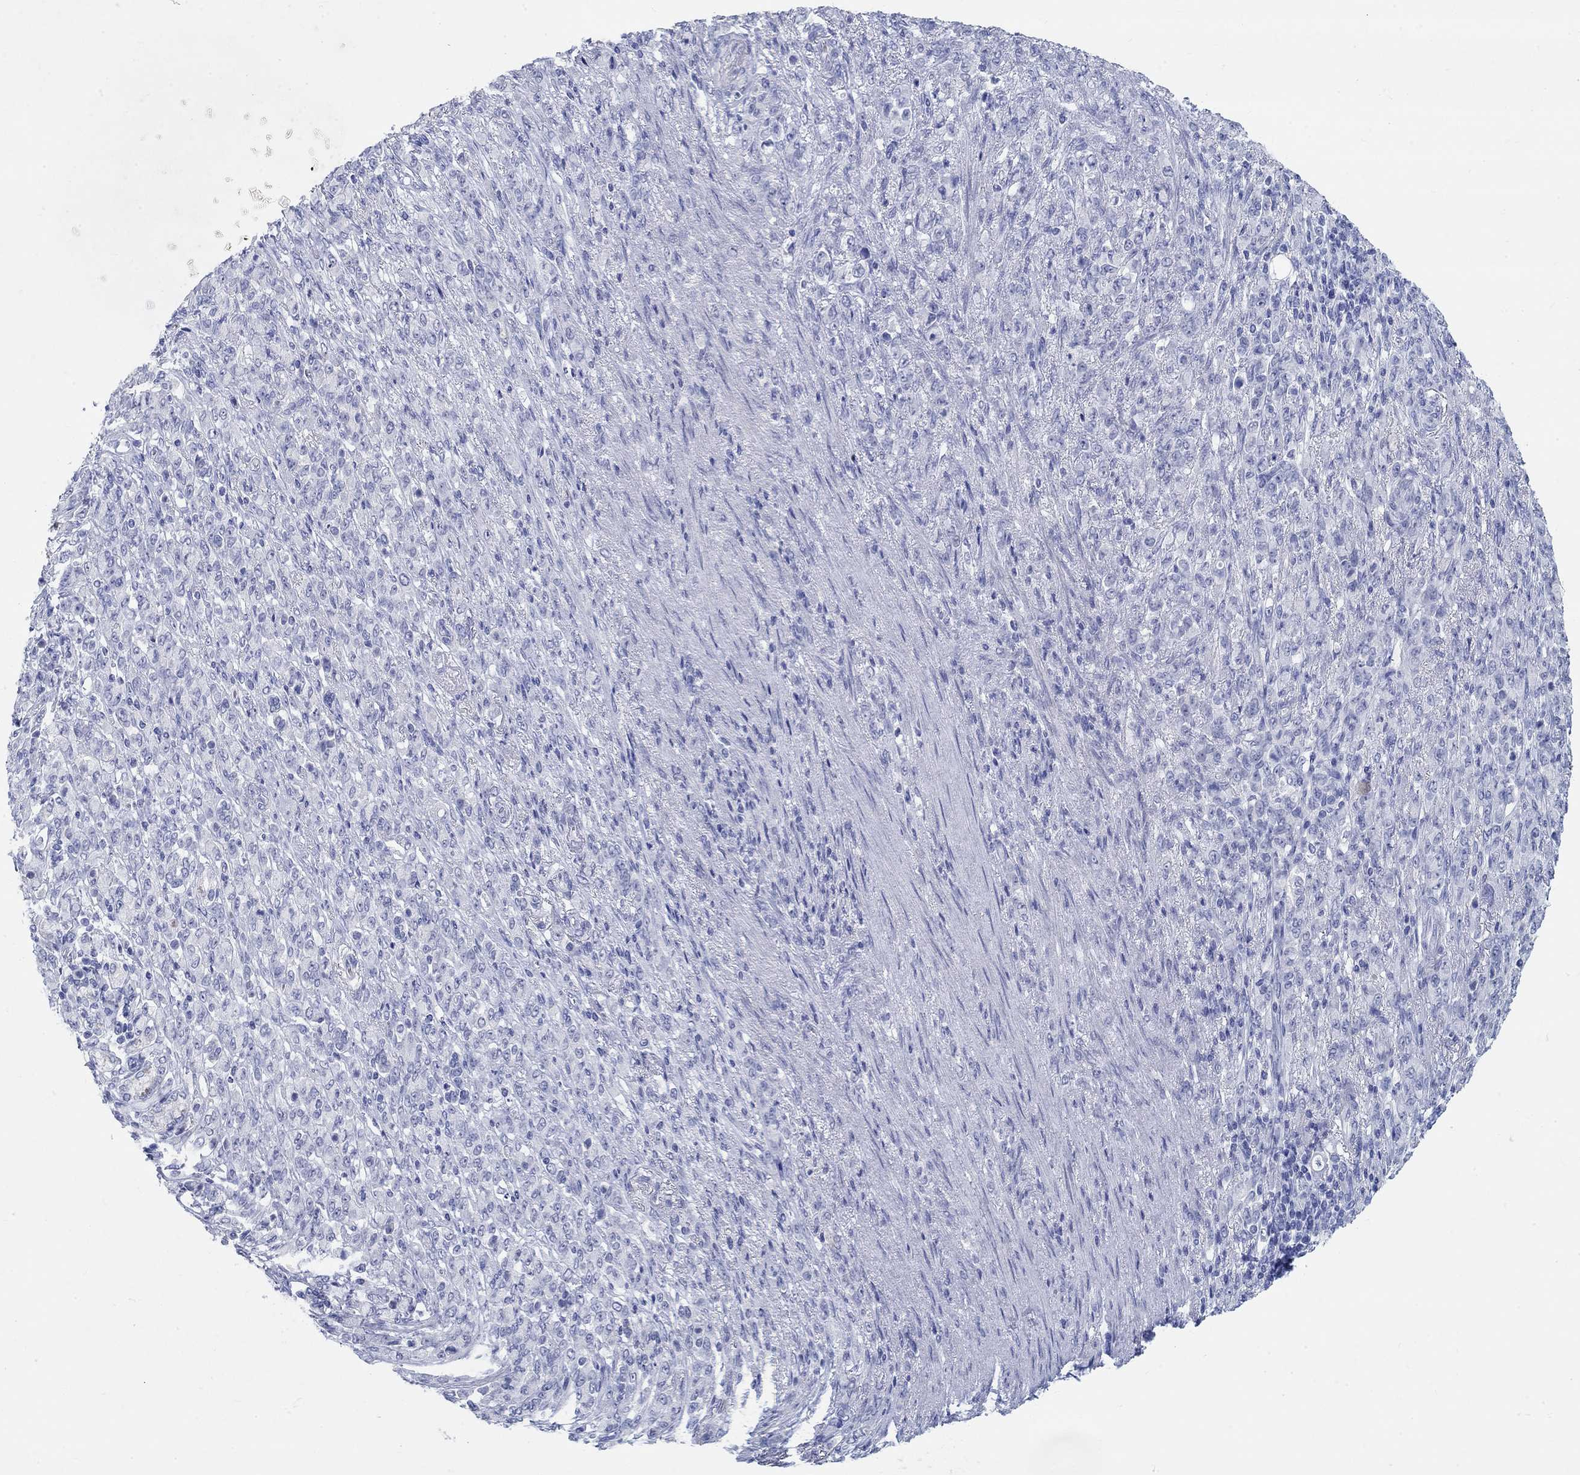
{"staining": {"intensity": "negative", "quantity": "none", "location": "none"}, "tissue": "stomach cancer", "cell_type": "Tumor cells", "image_type": "cancer", "snomed": [{"axis": "morphology", "description": "Normal tissue, NOS"}, {"axis": "morphology", "description": "Adenocarcinoma, NOS"}, {"axis": "topography", "description": "Stomach"}], "caption": "Immunohistochemistry (IHC) photomicrograph of neoplastic tissue: stomach cancer (adenocarcinoma) stained with DAB (3,3'-diaminobenzidine) demonstrates no significant protein expression in tumor cells.", "gene": "GRIA3", "patient": {"sex": "female", "age": 79}}